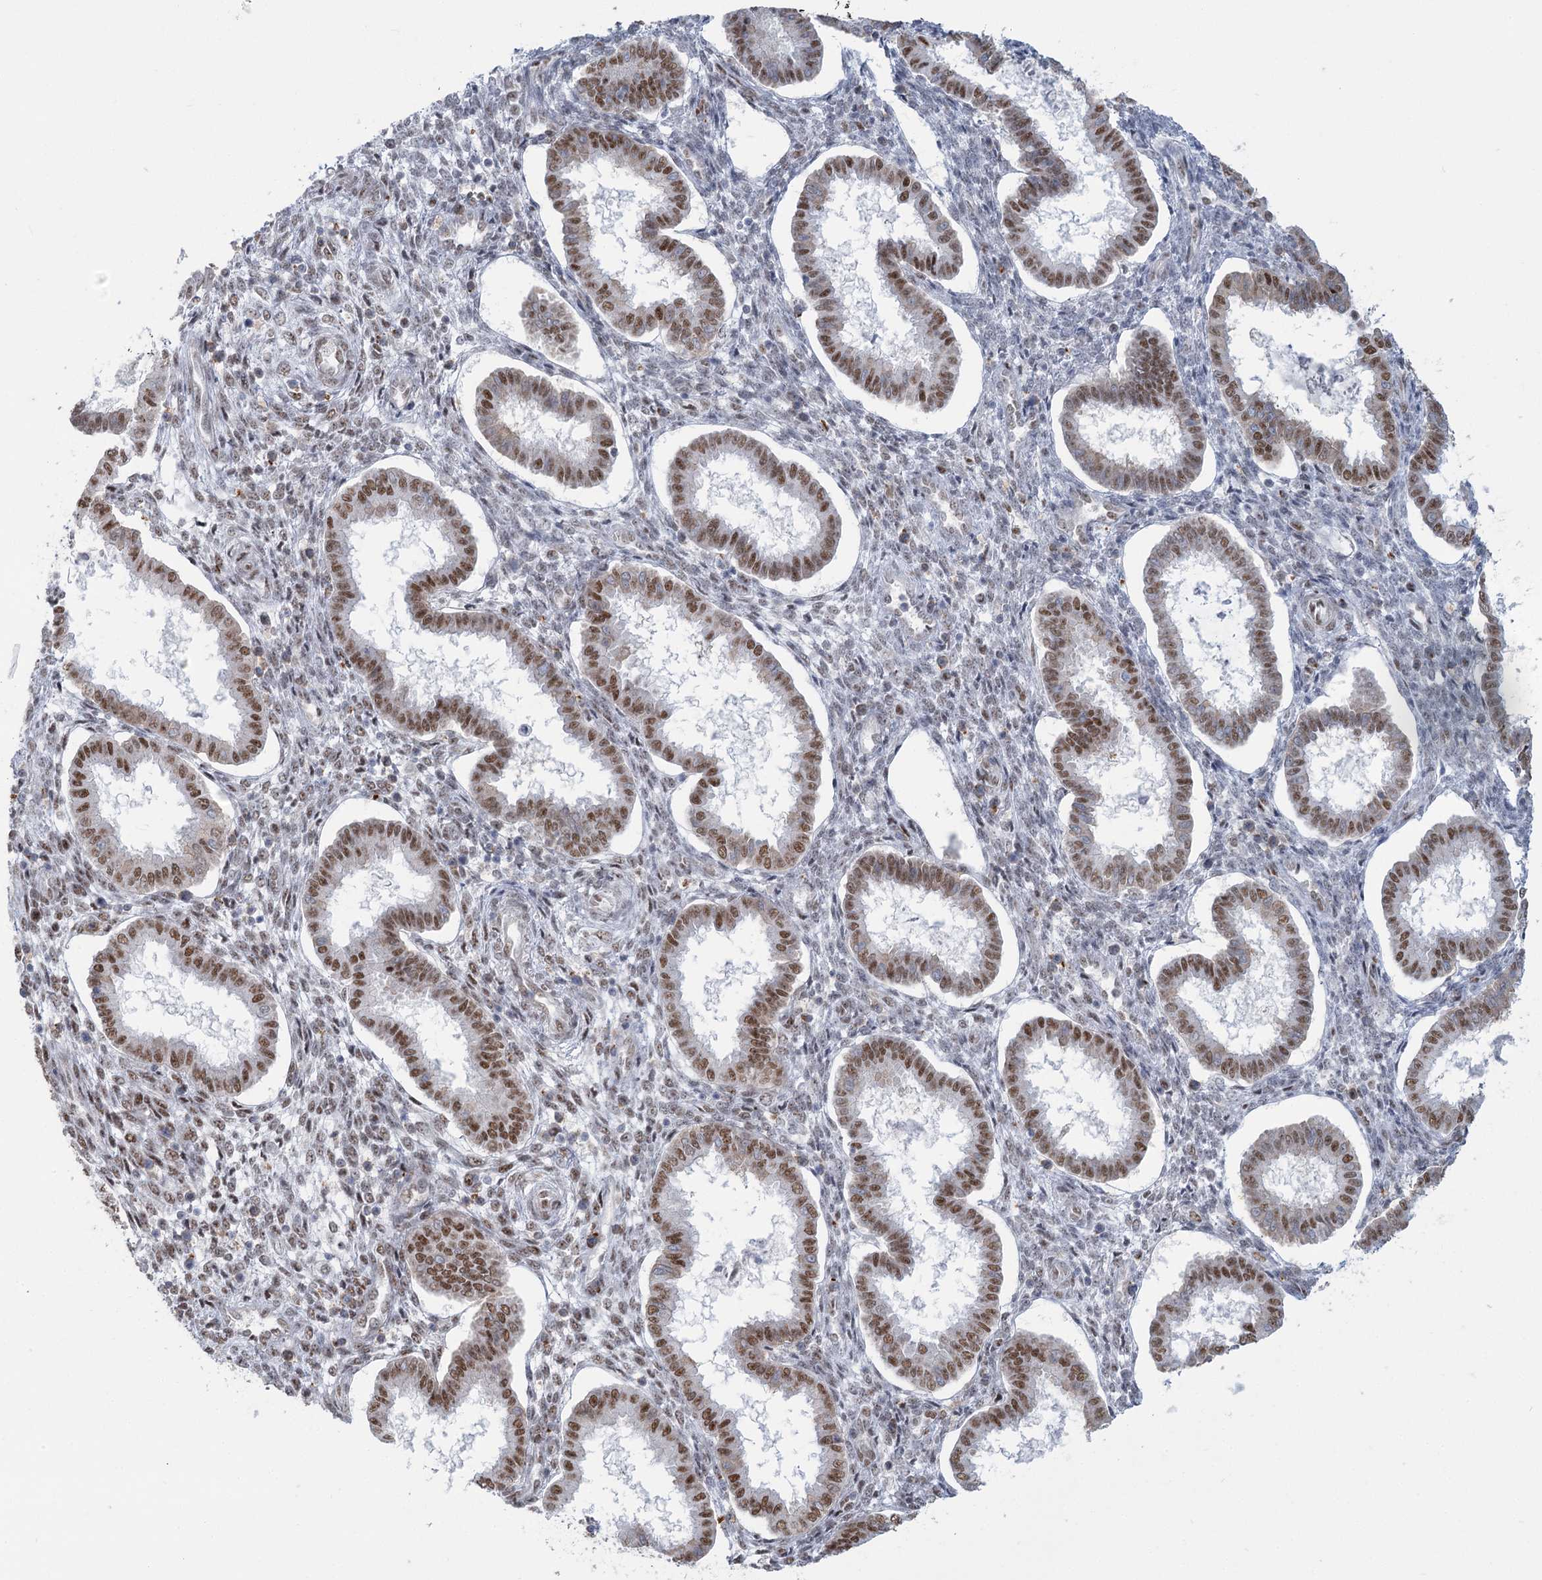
{"staining": {"intensity": "negative", "quantity": "none", "location": "none"}, "tissue": "endometrium", "cell_type": "Cells in endometrial stroma", "image_type": "normal", "snomed": [{"axis": "morphology", "description": "Normal tissue, NOS"}, {"axis": "topography", "description": "Endometrium"}], "caption": "Immunohistochemical staining of normal endometrium demonstrates no significant positivity in cells in endometrial stroma.", "gene": "MTG1", "patient": {"sex": "female", "age": 24}}